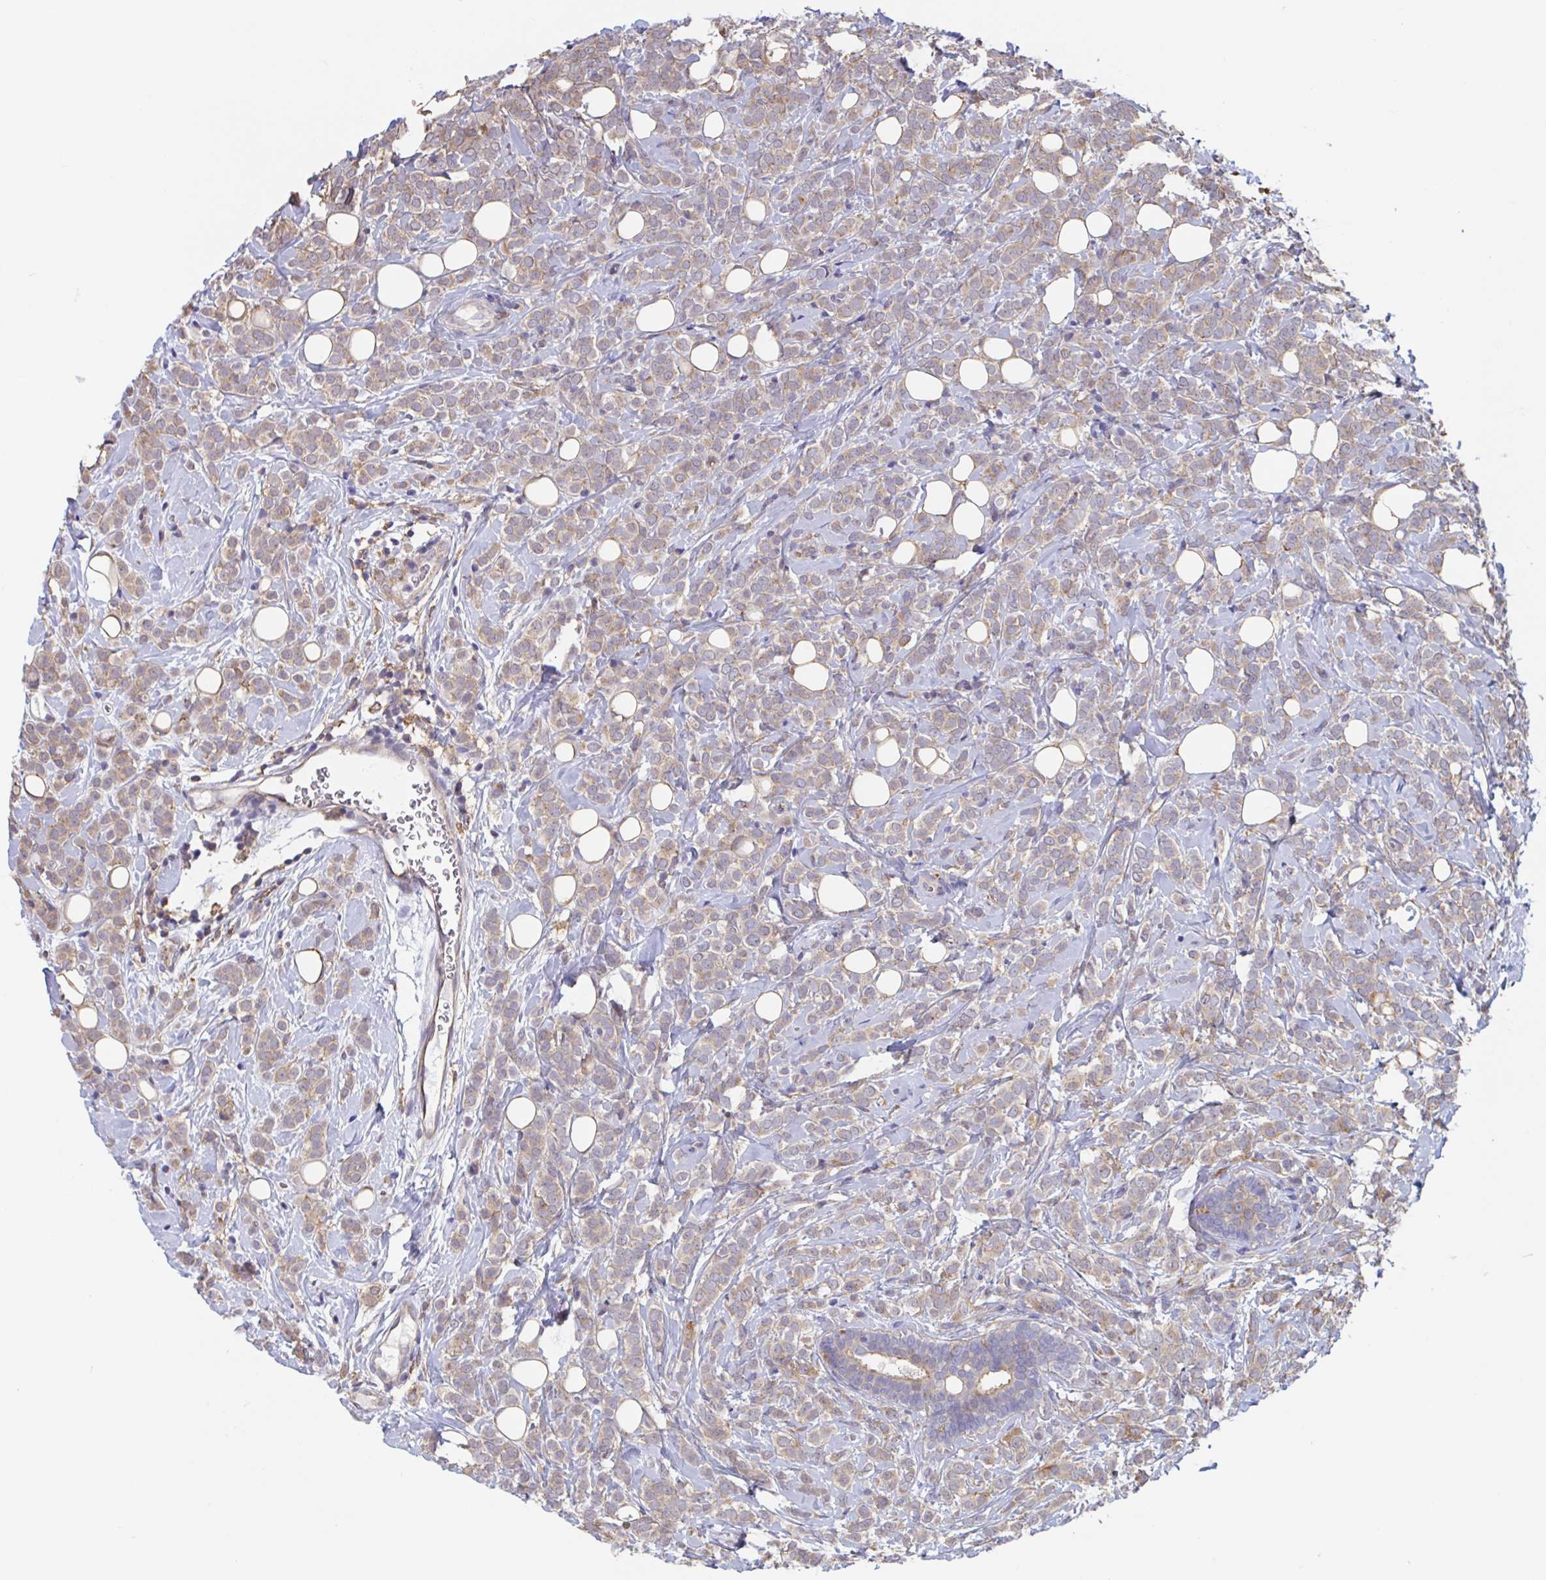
{"staining": {"intensity": "moderate", "quantity": ">75%", "location": "cytoplasmic/membranous"}, "tissue": "breast cancer", "cell_type": "Tumor cells", "image_type": "cancer", "snomed": [{"axis": "morphology", "description": "Lobular carcinoma"}, {"axis": "topography", "description": "Breast"}], "caption": "Immunohistochemical staining of breast cancer (lobular carcinoma) reveals moderate cytoplasmic/membranous protein staining in approximately >75% of tumor cells.", "gene": "SNX8", "patient": {"sex": "female", "age": 49}}